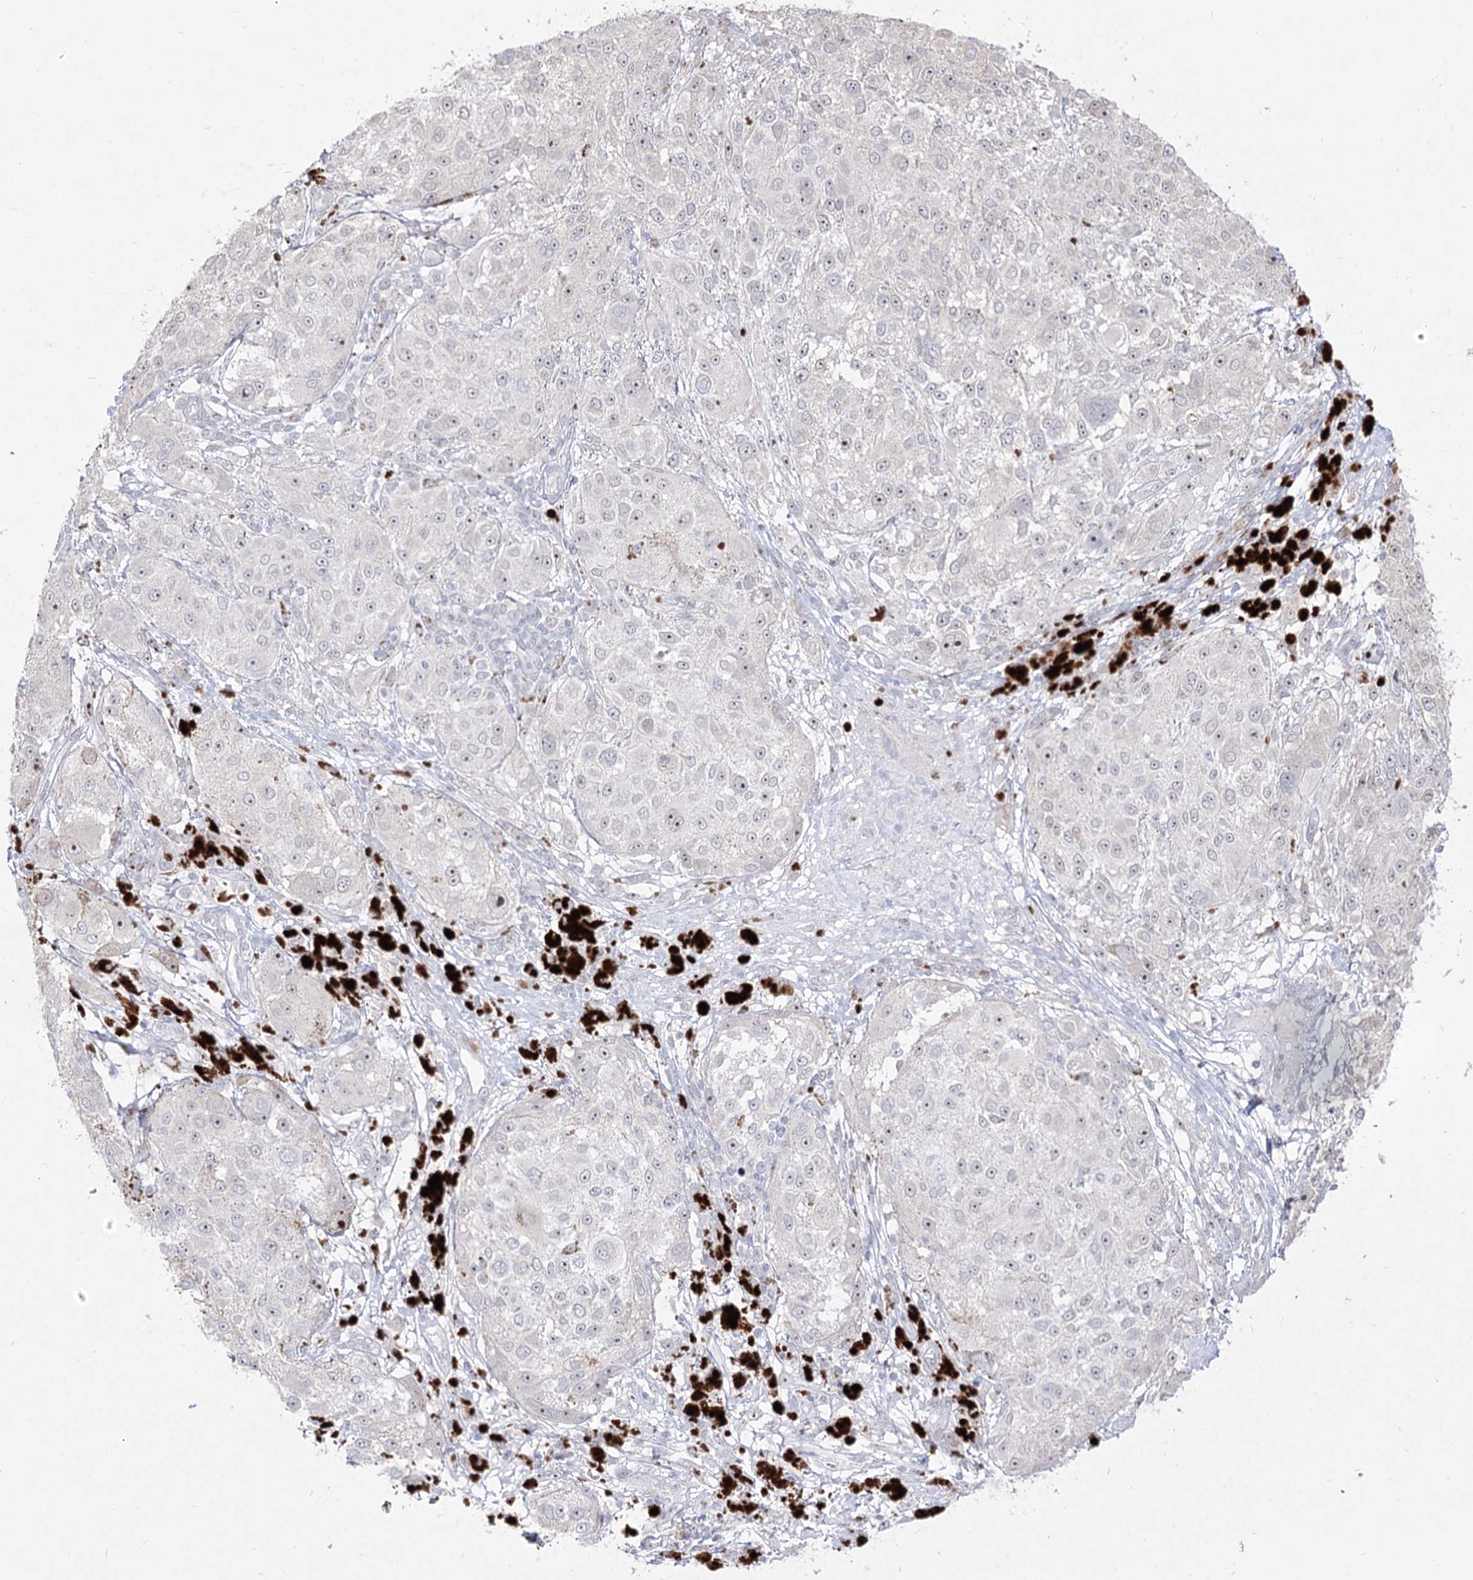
{"staining": {"intensity": "weak", "quantity": "25%-75%", "location": "nuclear"}, "tissue": "melanoma", "cell_type": "Tumor cells", "image_type": "cancer", "snomed": [{"axis": "morphology", "description": "Necrosis, NOS"}, {"axis": "morphology", "description": "Malignant melanoma, NOS"}, {"axis": "topography", "description": "Skin"}], "caption": "Immunohistochemical staining of malignant melanoma displays low levels of weak nuclear protein positivity in approximately 25%-75% of tumor cells.", "gene": "DDX50", "patient": {"sex": "female", "age": 87}}